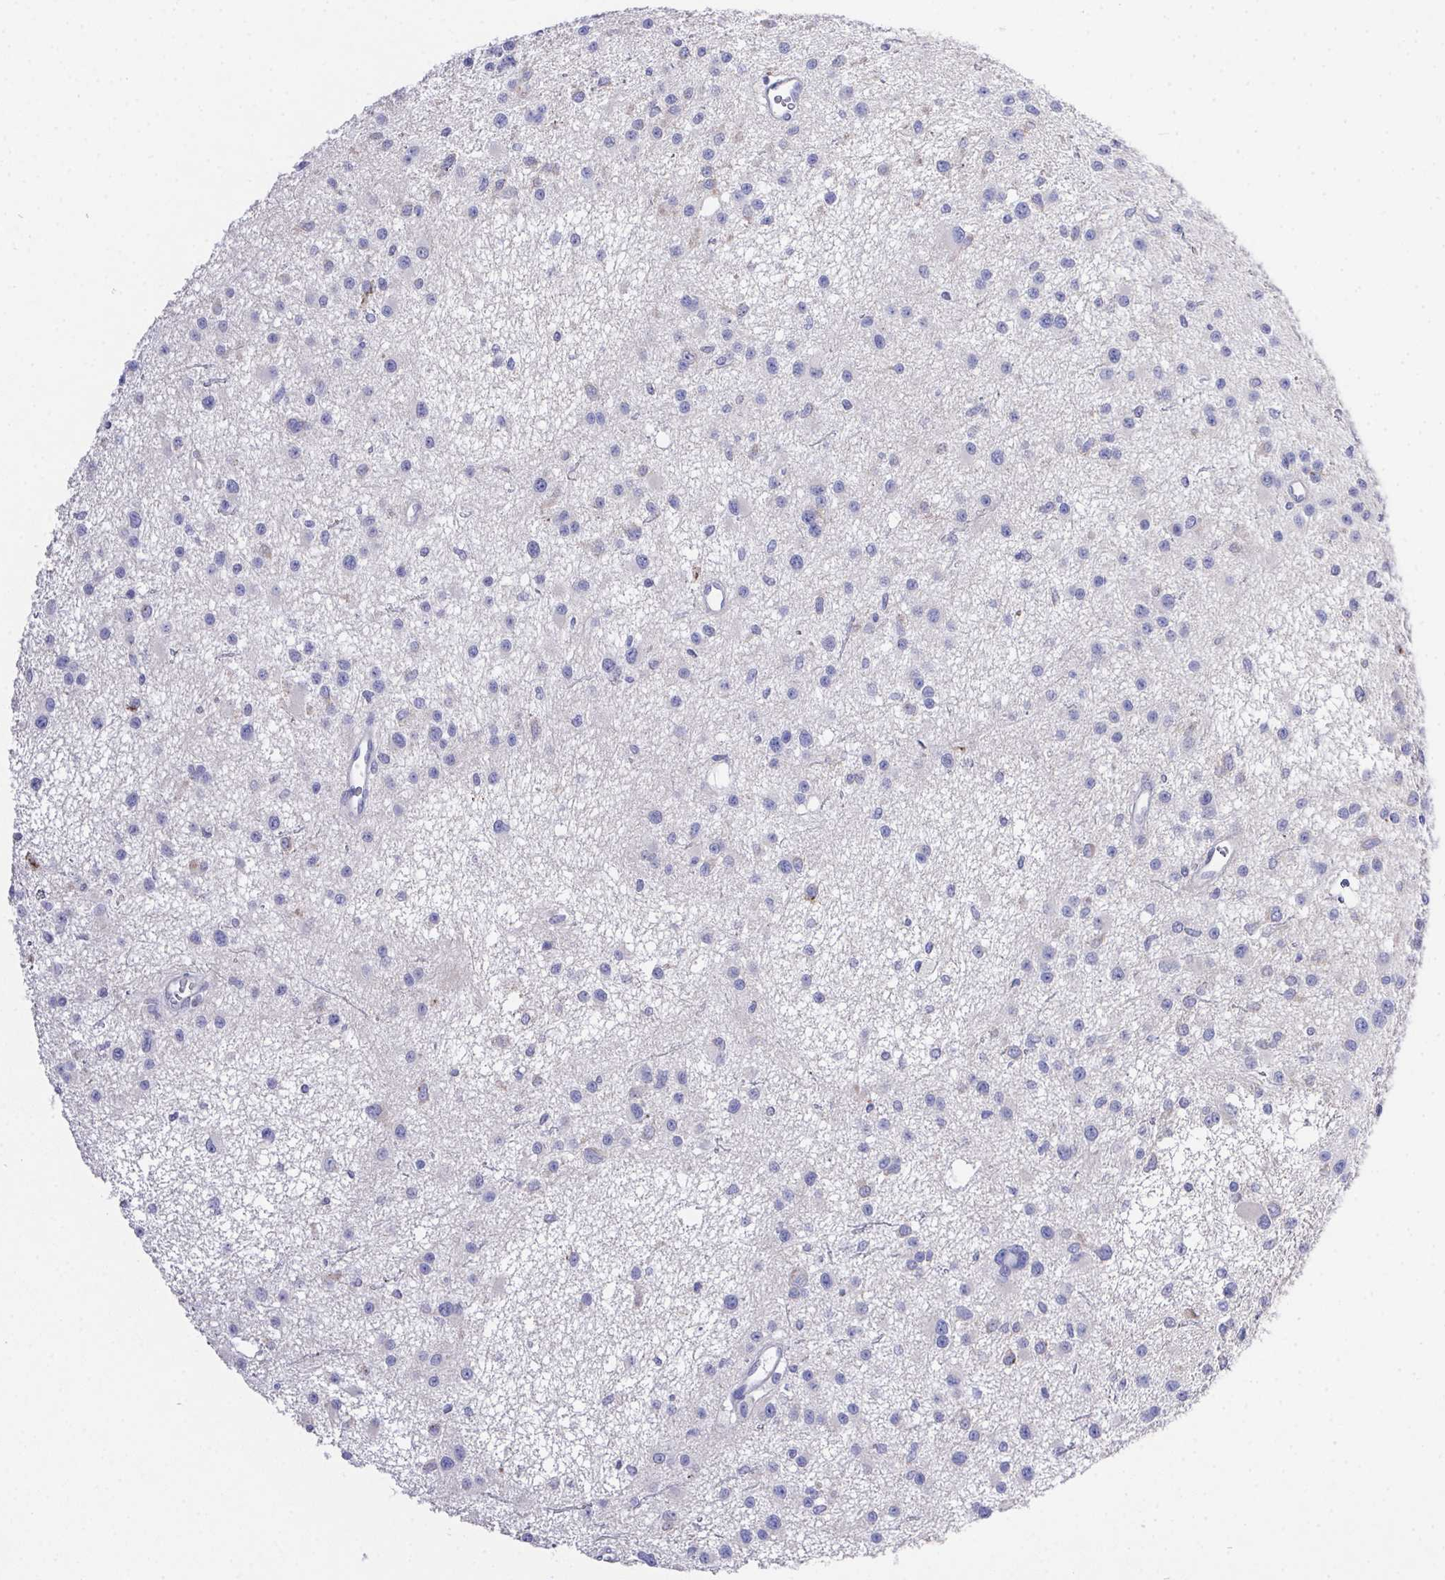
{"staining": {"intensity": "negative", "quantity": "none", "location": "none"}, "tissue": "glioma", "cell_type": "Tumor cells", "image_type": "cancer", "snomed": [{"axis": "morphology", "description": "Glioma, malignant, Low grade"}, {"axis": "topography", "description": "Brain"}], "caption": "This is a image of IHC staining of low-grade glioma (malignant), which shows no expression in tumor cells.", "gene": "PRG3", "patient": {"sex": "male", "age": 43}}